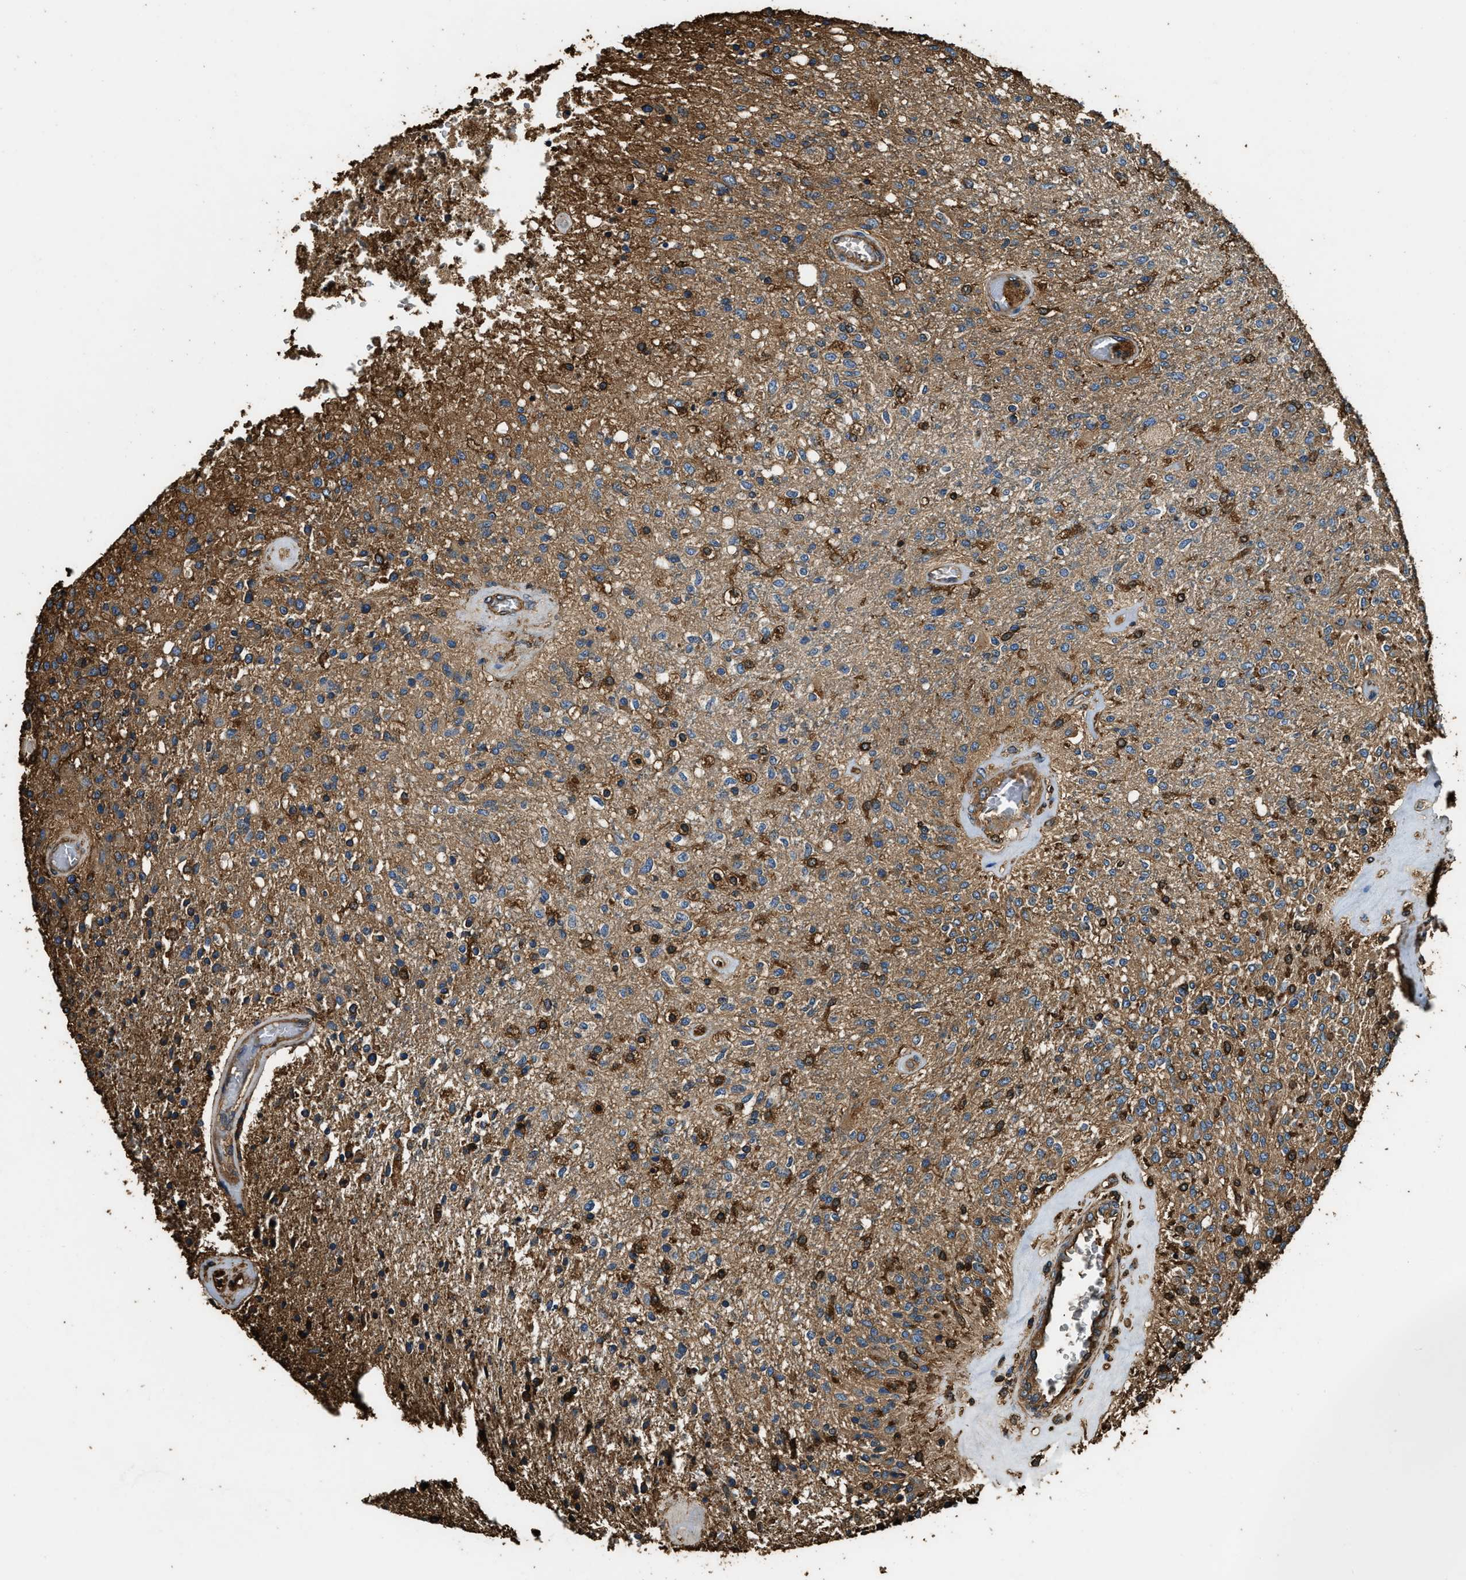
{"staining": {"intensity": "moderate", "quantity": "25%-75%", "location": "cytoplasmic/membranous"}, "tissue": "glioma", "cell_type": "Tumor cells", "image_type": "cancer", "snomed": [{"axis": "morphology", "description": "Normal tissue, NOS"}, {"axis": "morphology", "description": "Glioma, malignant, High grade"}, {"axis": "topography", "description": "Cerebral cortex"}], "caption": "Human malignant high-grade glioma stained with a brown dye reveals moderate cytoplasmic/membranous positive expression in about 25%-75% of tumor cells.", "gene": "ACCS", "patient": {"sex": "male", "age": 77}}